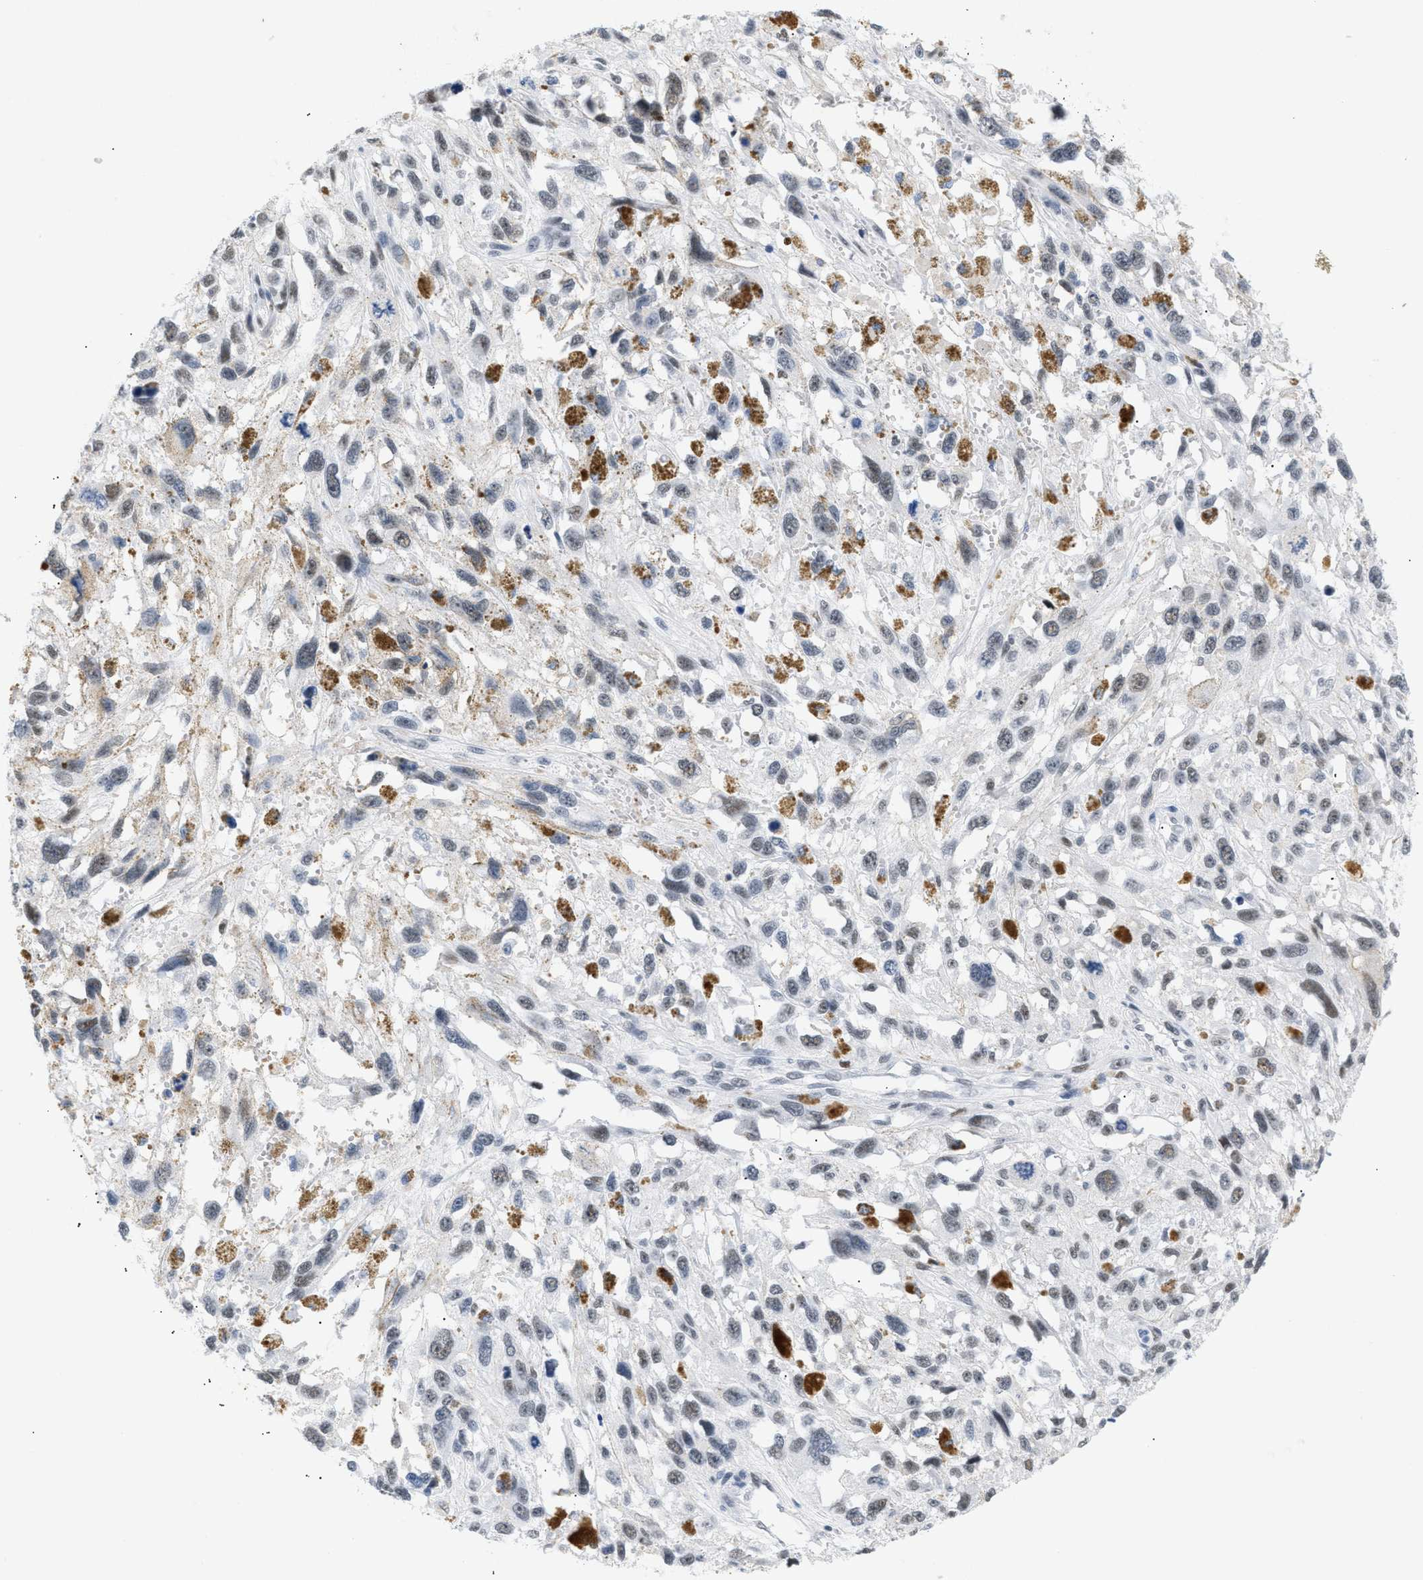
{"staining": {"intensity": "weak", "quantity": "25%-75%", "location": "nuclear"}, "tissue": "melanoma", "cell_type": "Tumor cells", "image_type": "cancer", "snomed": [{"axis": "morphology", "description": "Malignant melanoma, Metastatic site"}, {"axis": "topography", "description": "Lymph node"}], "caption": "Protein expression analysis of human malignant melanoma (metastatic site) reveals weak nuclear expression in about 25%-75% of tumor cells.", "gene": "ELN", "patient": {"sex": "male", "age": 59}}